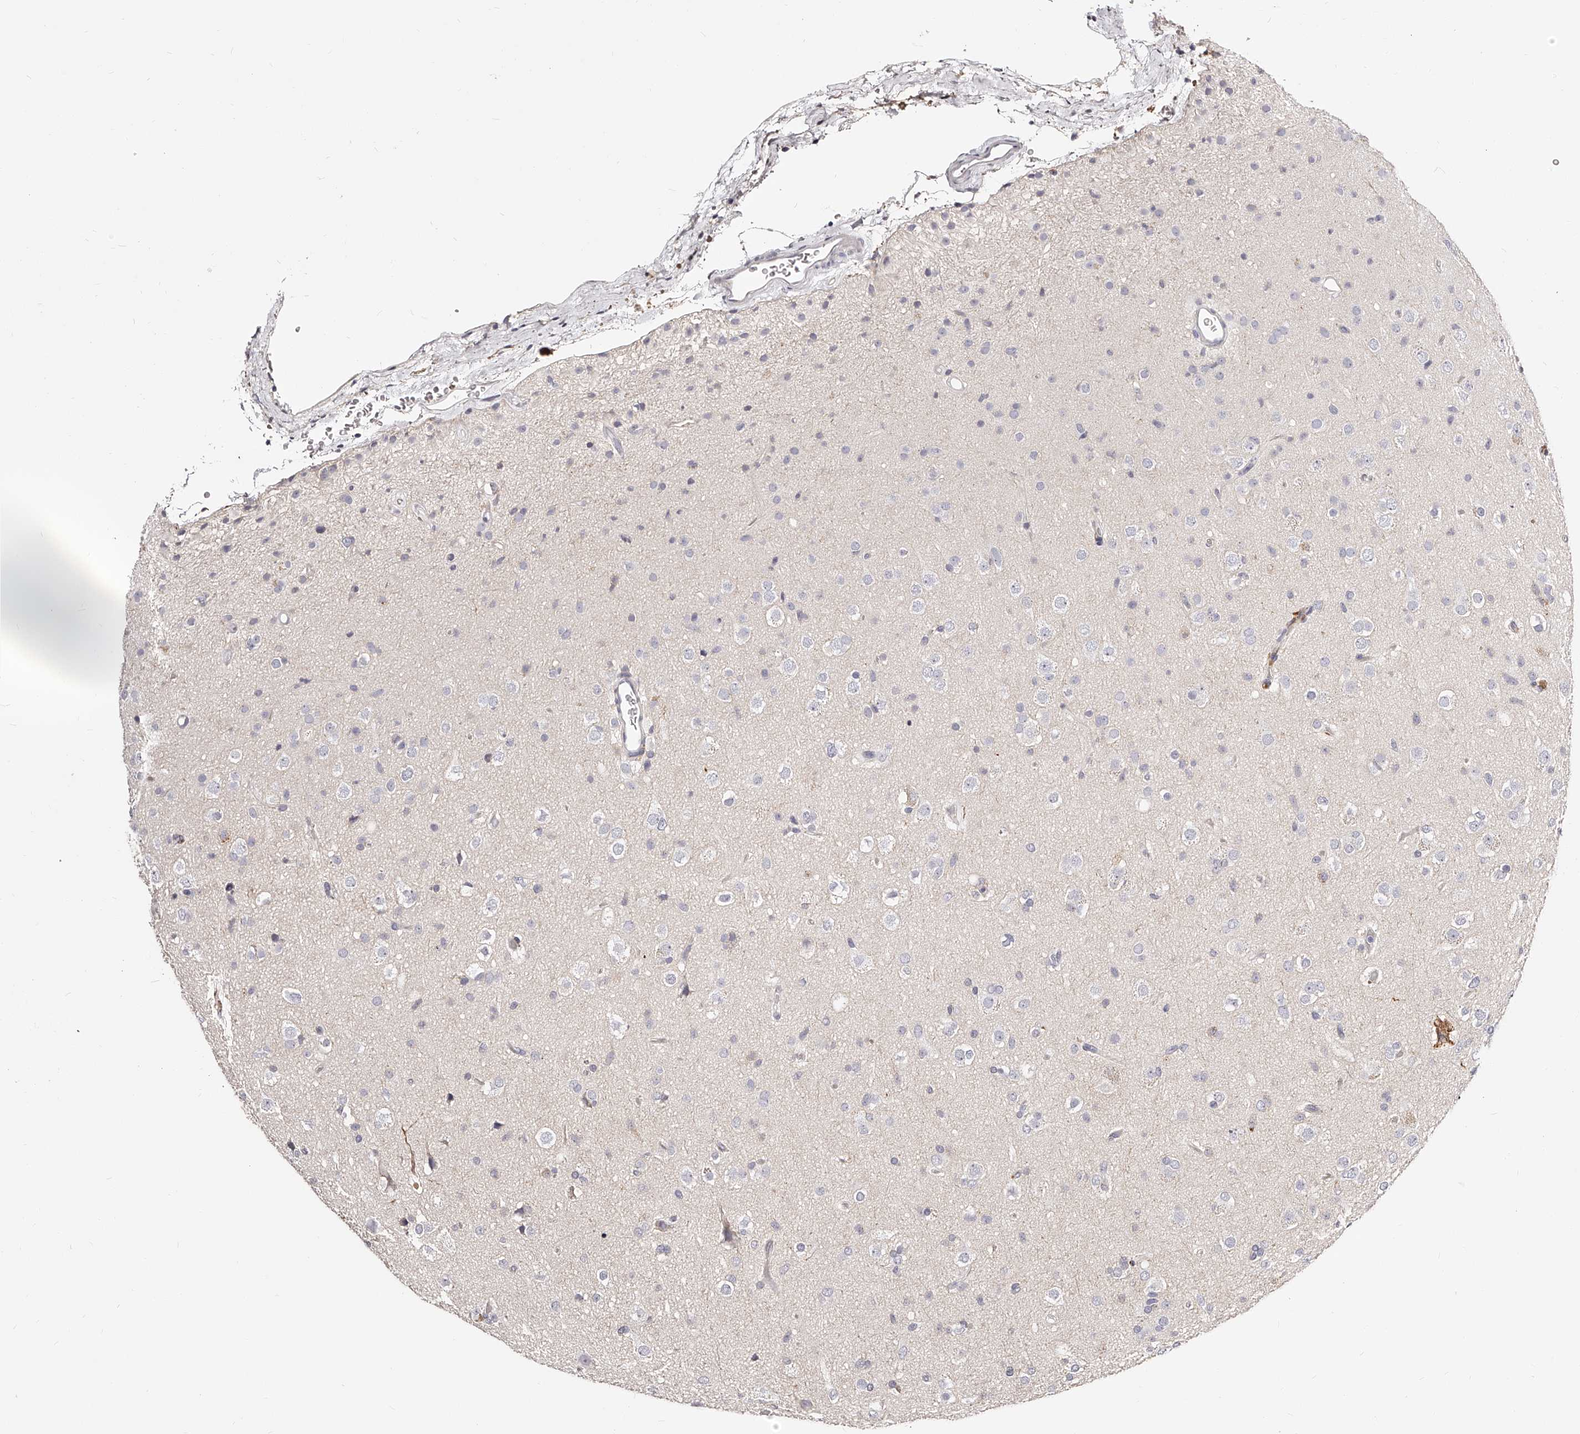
{"staining": {"intensity": "negative", "quantity": "none", "location": "none"}, "tissue": "glioma", "cell_type": "Tumor cells", "image_type": "cancer", "snomed": [{"axis": "morphology", "description": "Glioma, malignant, Low grade"}, {"axis": "topography", "description": "Brain"}], "caption": "This is an IHC micrograph of human glioma. There is no expression in tumor cells.", "gene": "CD82", "patient": {"sex": "male", "age": 65}}